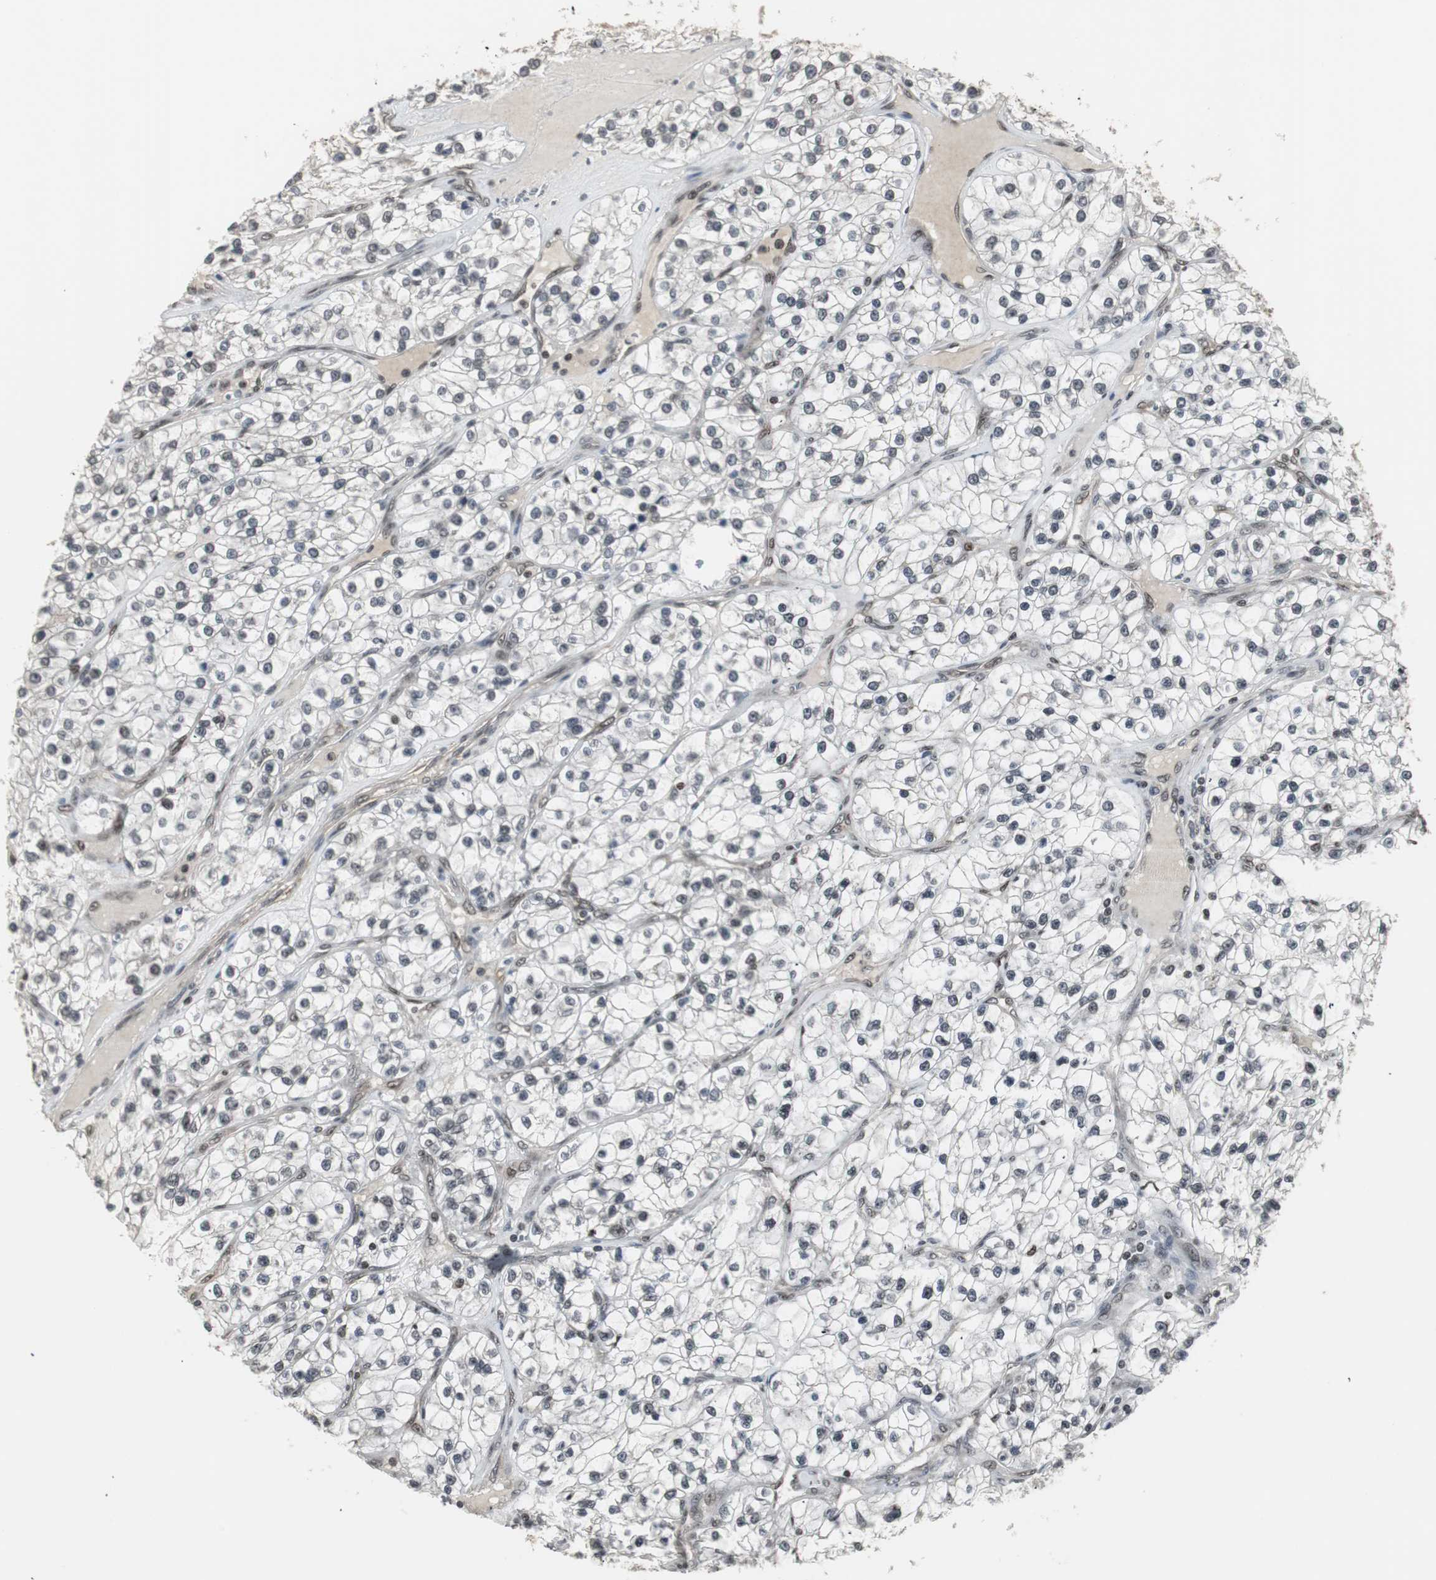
{"staining": {"intensity": "negative", "quantity": "none", "location": "none"}, "tissue": "renal cancer", "cell_type": "Tumor cells", "image_type": "cancer", "snomed": [{"axis": "morphology", "description": "Adenocarcinoma, NOS"}, {"axis": "topography", "description": "Kidney"}], "caption": "The IHC photomicrograph has no significant expression in tumor cells of adenocarcinoma (renal) tissue.", "gene": "MPG", "patient": {"sex": "female", "age": 57}}